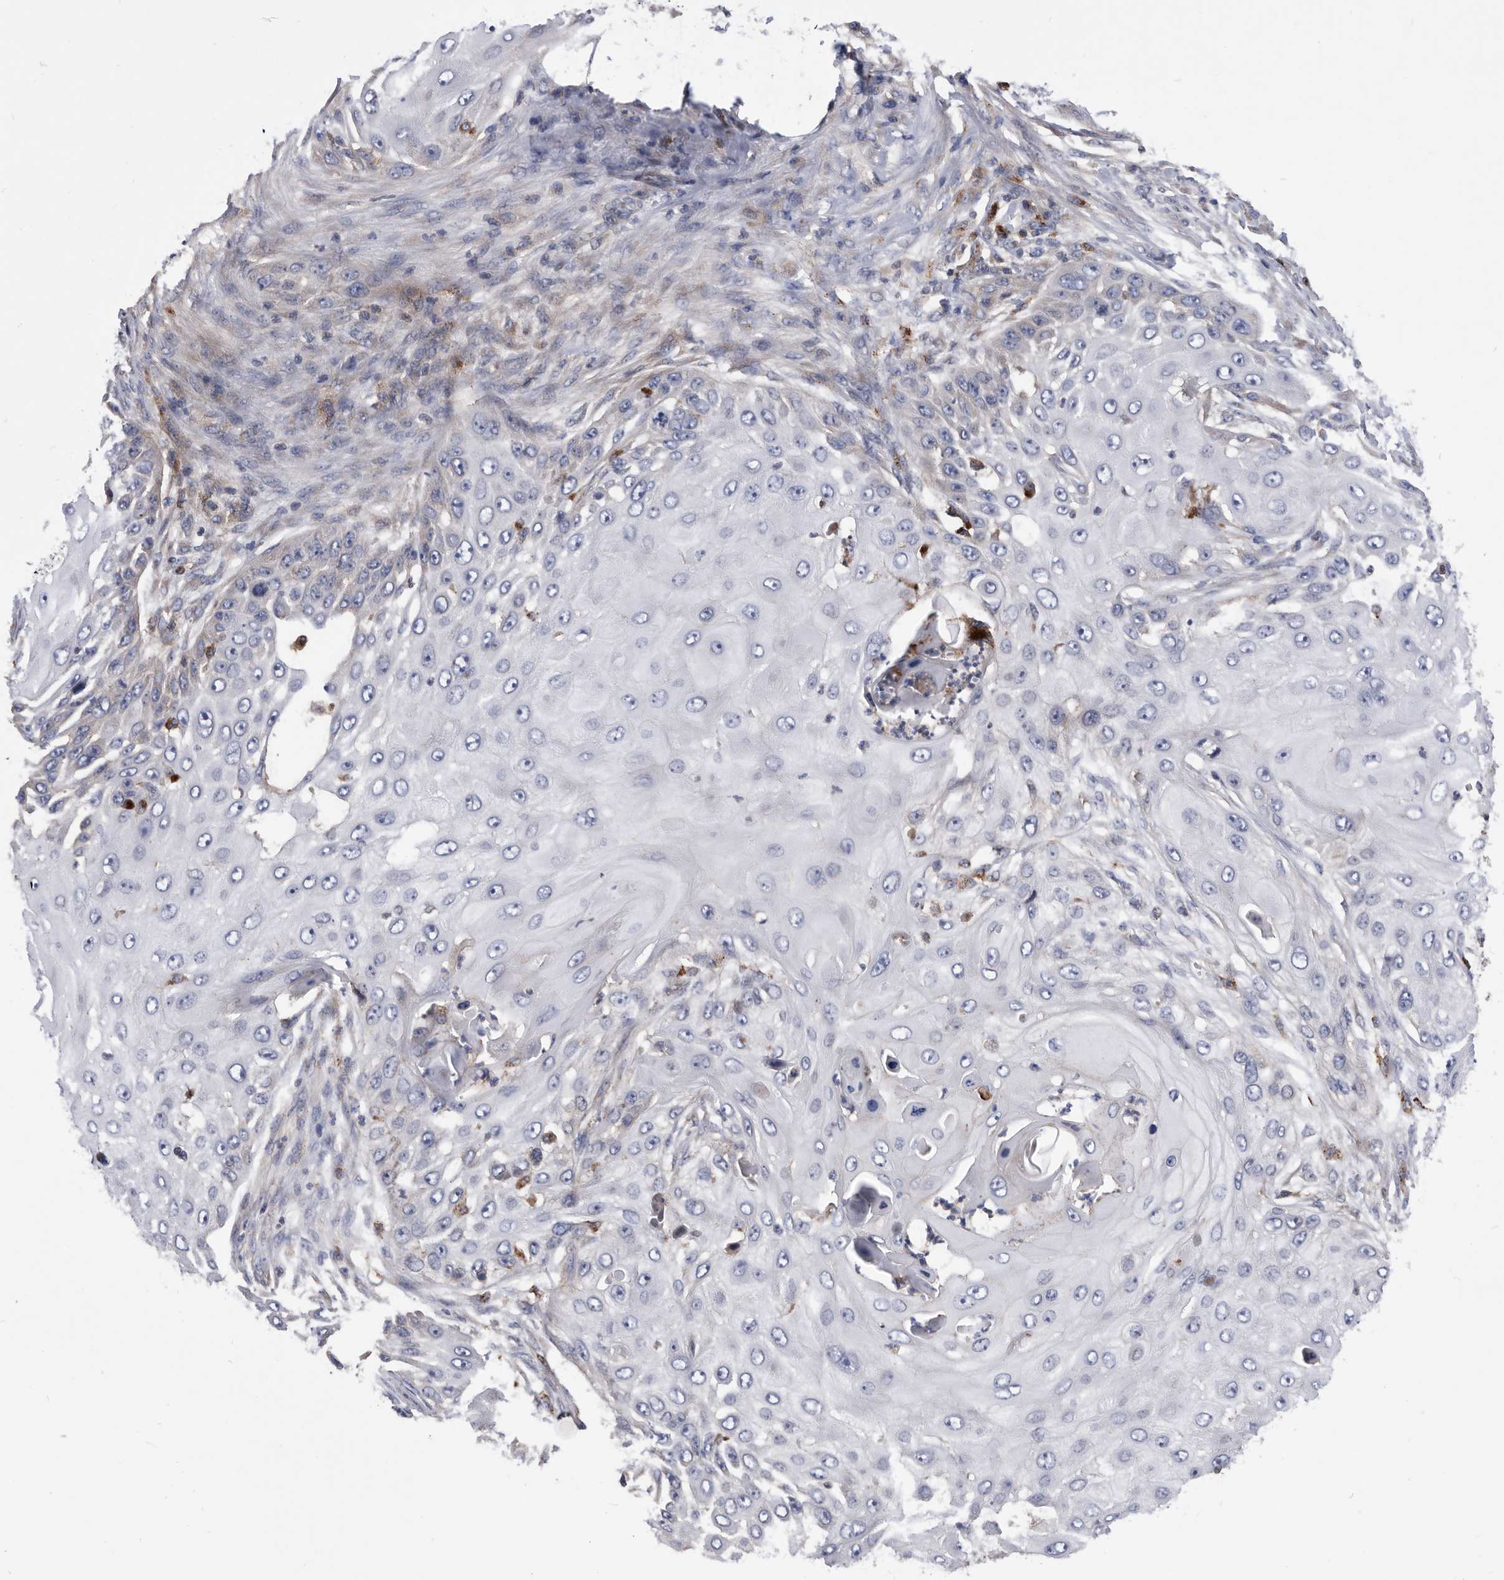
{"staining": {"intensity": "negative", "quantity": "none", "location": "none"}, "tissue": "skin cancer", "cell_type": "Tumor cells", "image_type": "cancer", "snomed": [{"axis": "morphology", "description": "Squamous cell carcinoma, NOS"}, {"axis": "topography", "description": "Skin"}], "caption": "There is no significant positivity in tumor cells of skin cancer. Nuclei are stained in blue.", "gene": "BAIAP3", "patient": {"sex": "female", "age": 44}}